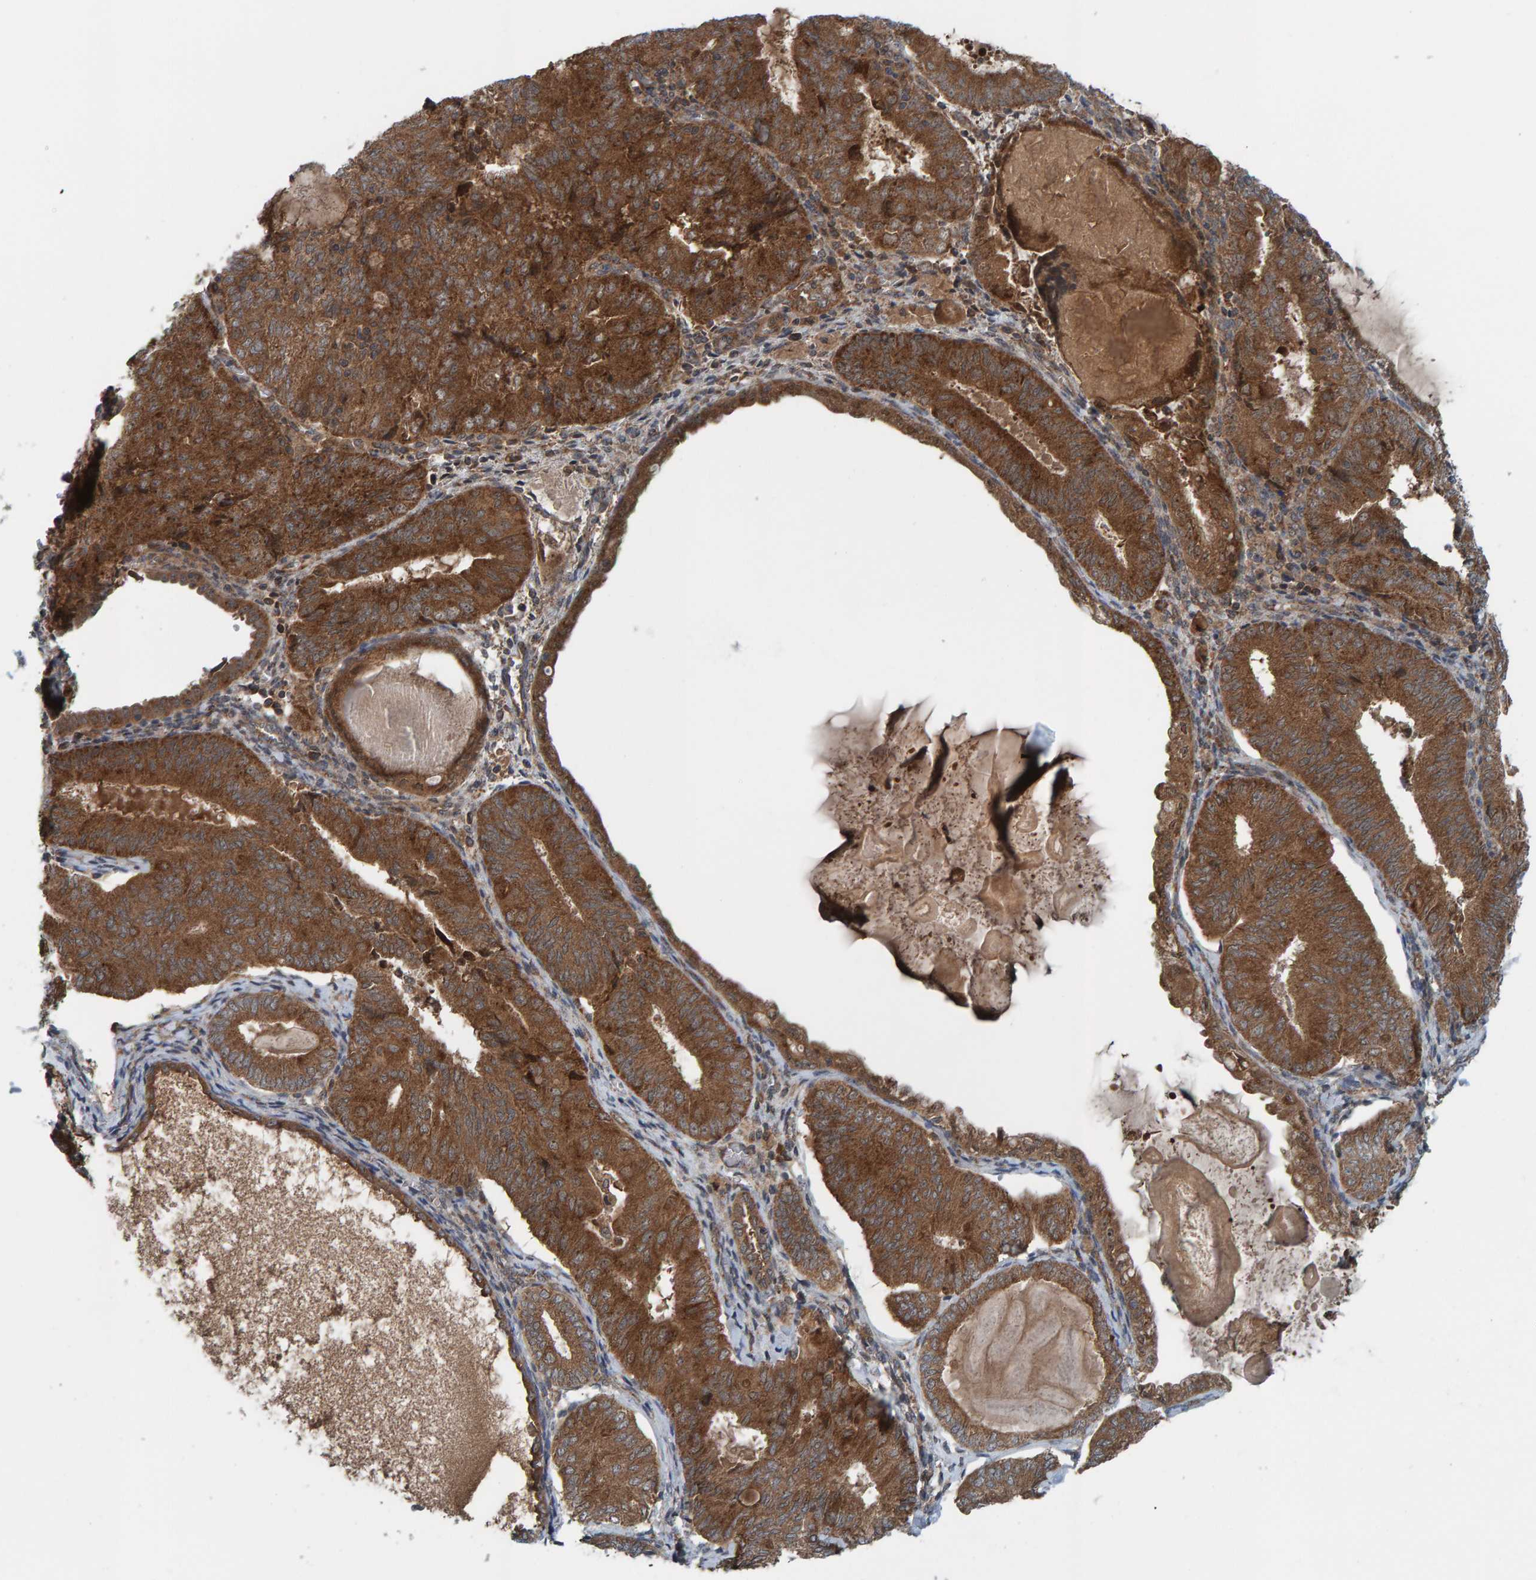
{"staining": {"intensity": "strong", "quantity": ">75%", "location": "cytoplasmic/membranous"}, "tissue": "endometrial cancer", "cell_type": "Tumor cells", "image_type": "cancer", "snomed": [{"axis": "morphology", "description": "Adenocarcinoma, NOS"}, {"axis": "topography", "description": "Endometrium"}], "caption": "A high amount of strong cytoplasmic/membranous expression is appreciated in about >75% of tumor cells in endometrial cancer tissue.", "gene": "CUEDC1", "patient": {"sex": "female", "age": 81}}